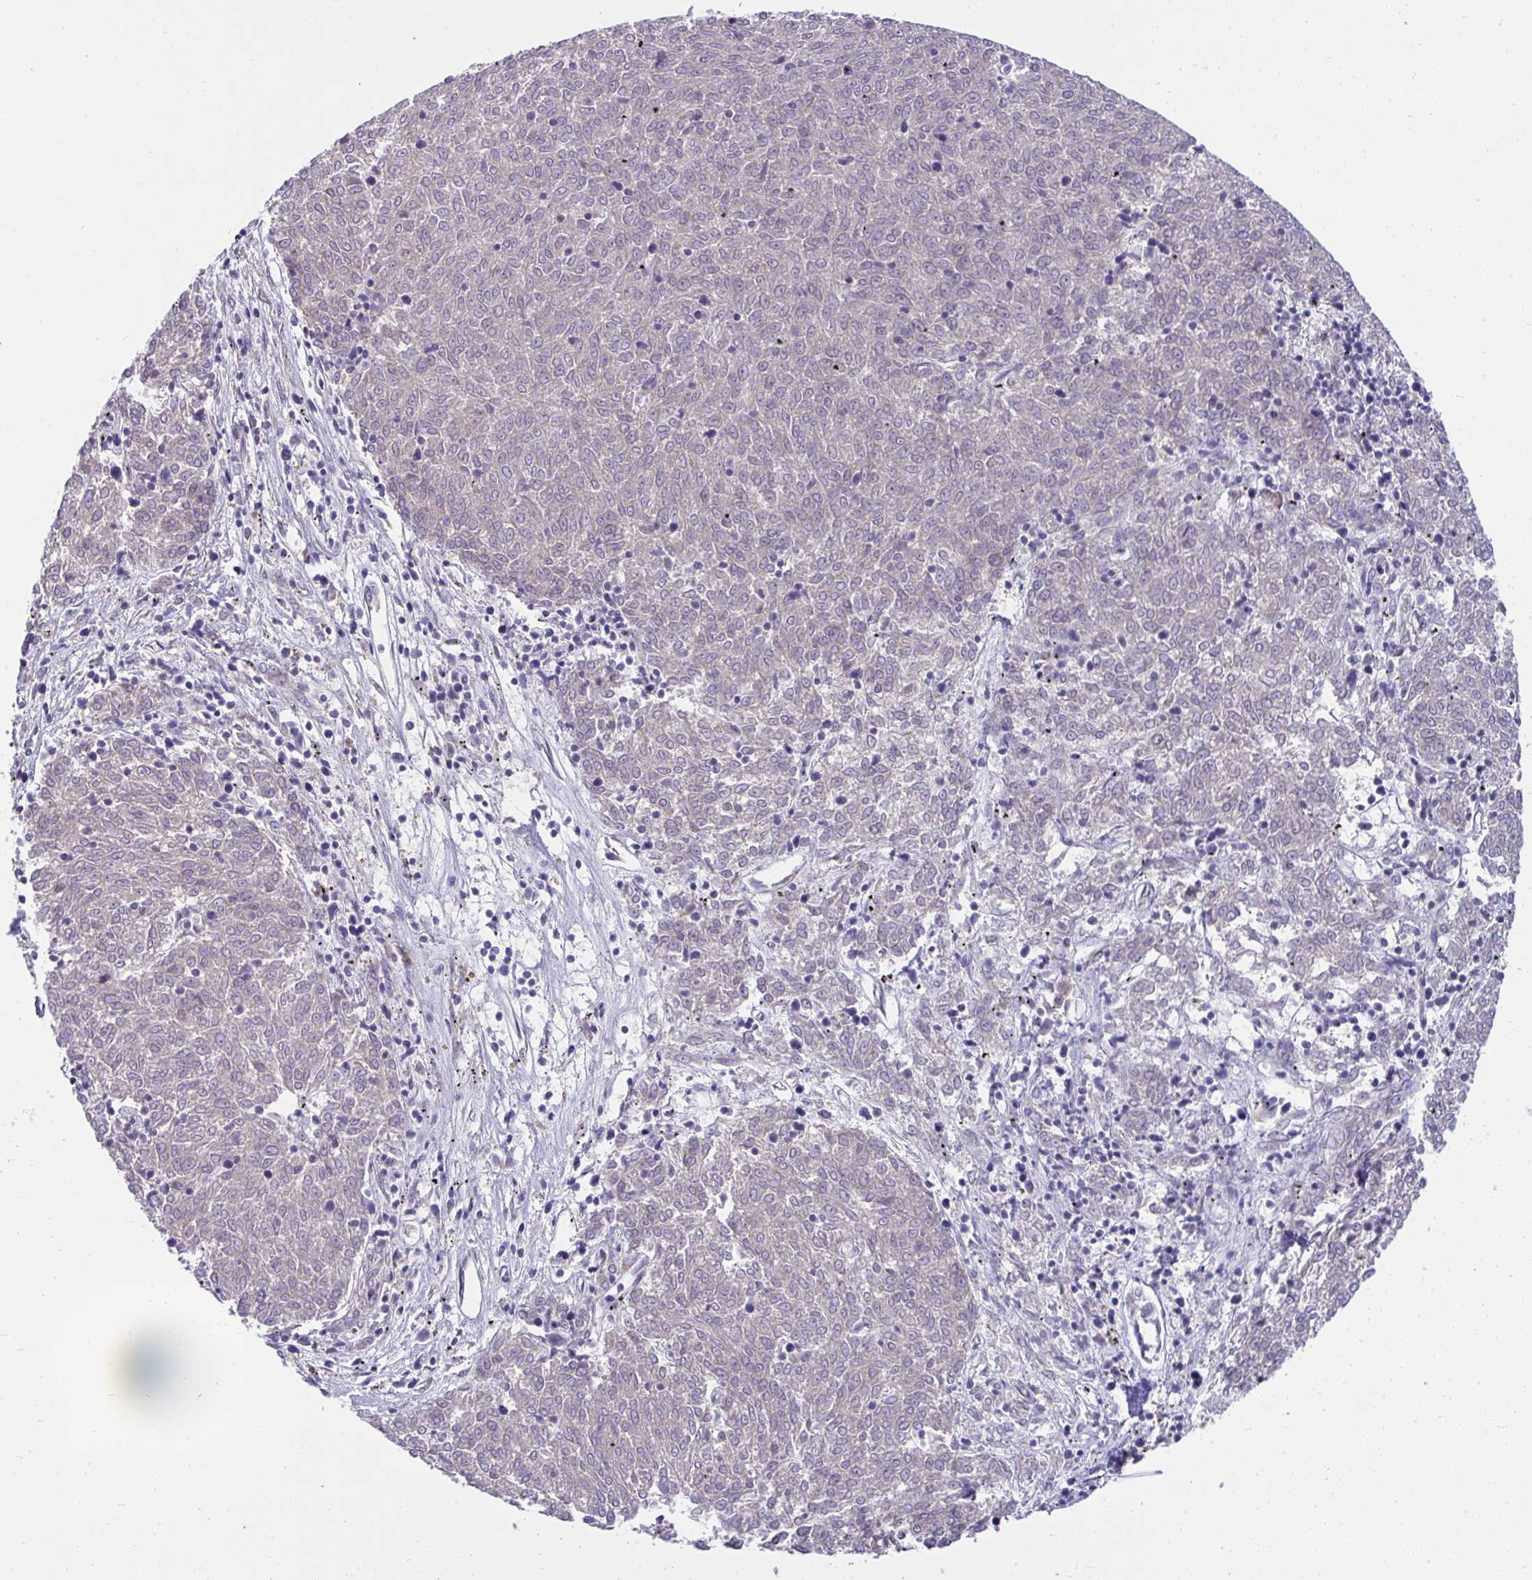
{"staining": {"intensity": "negative", "quantity": "none", "location": "none"}, "tissue": "melanoma", "cell_type": "Tumor cells", "image_type": "cancer", "snomed": [{"axis": "morphology", "description": "Malignant melanoma, NOS"}, {"axis": "topography", "description": "Skin"}], "caption": "High power microscopy micrograph of an IHC histopathology image of melanoma, revealing no significant expression in tumor cells.", "gene": "PIGZ", "patient": {"sex": "female", "age": 72}}